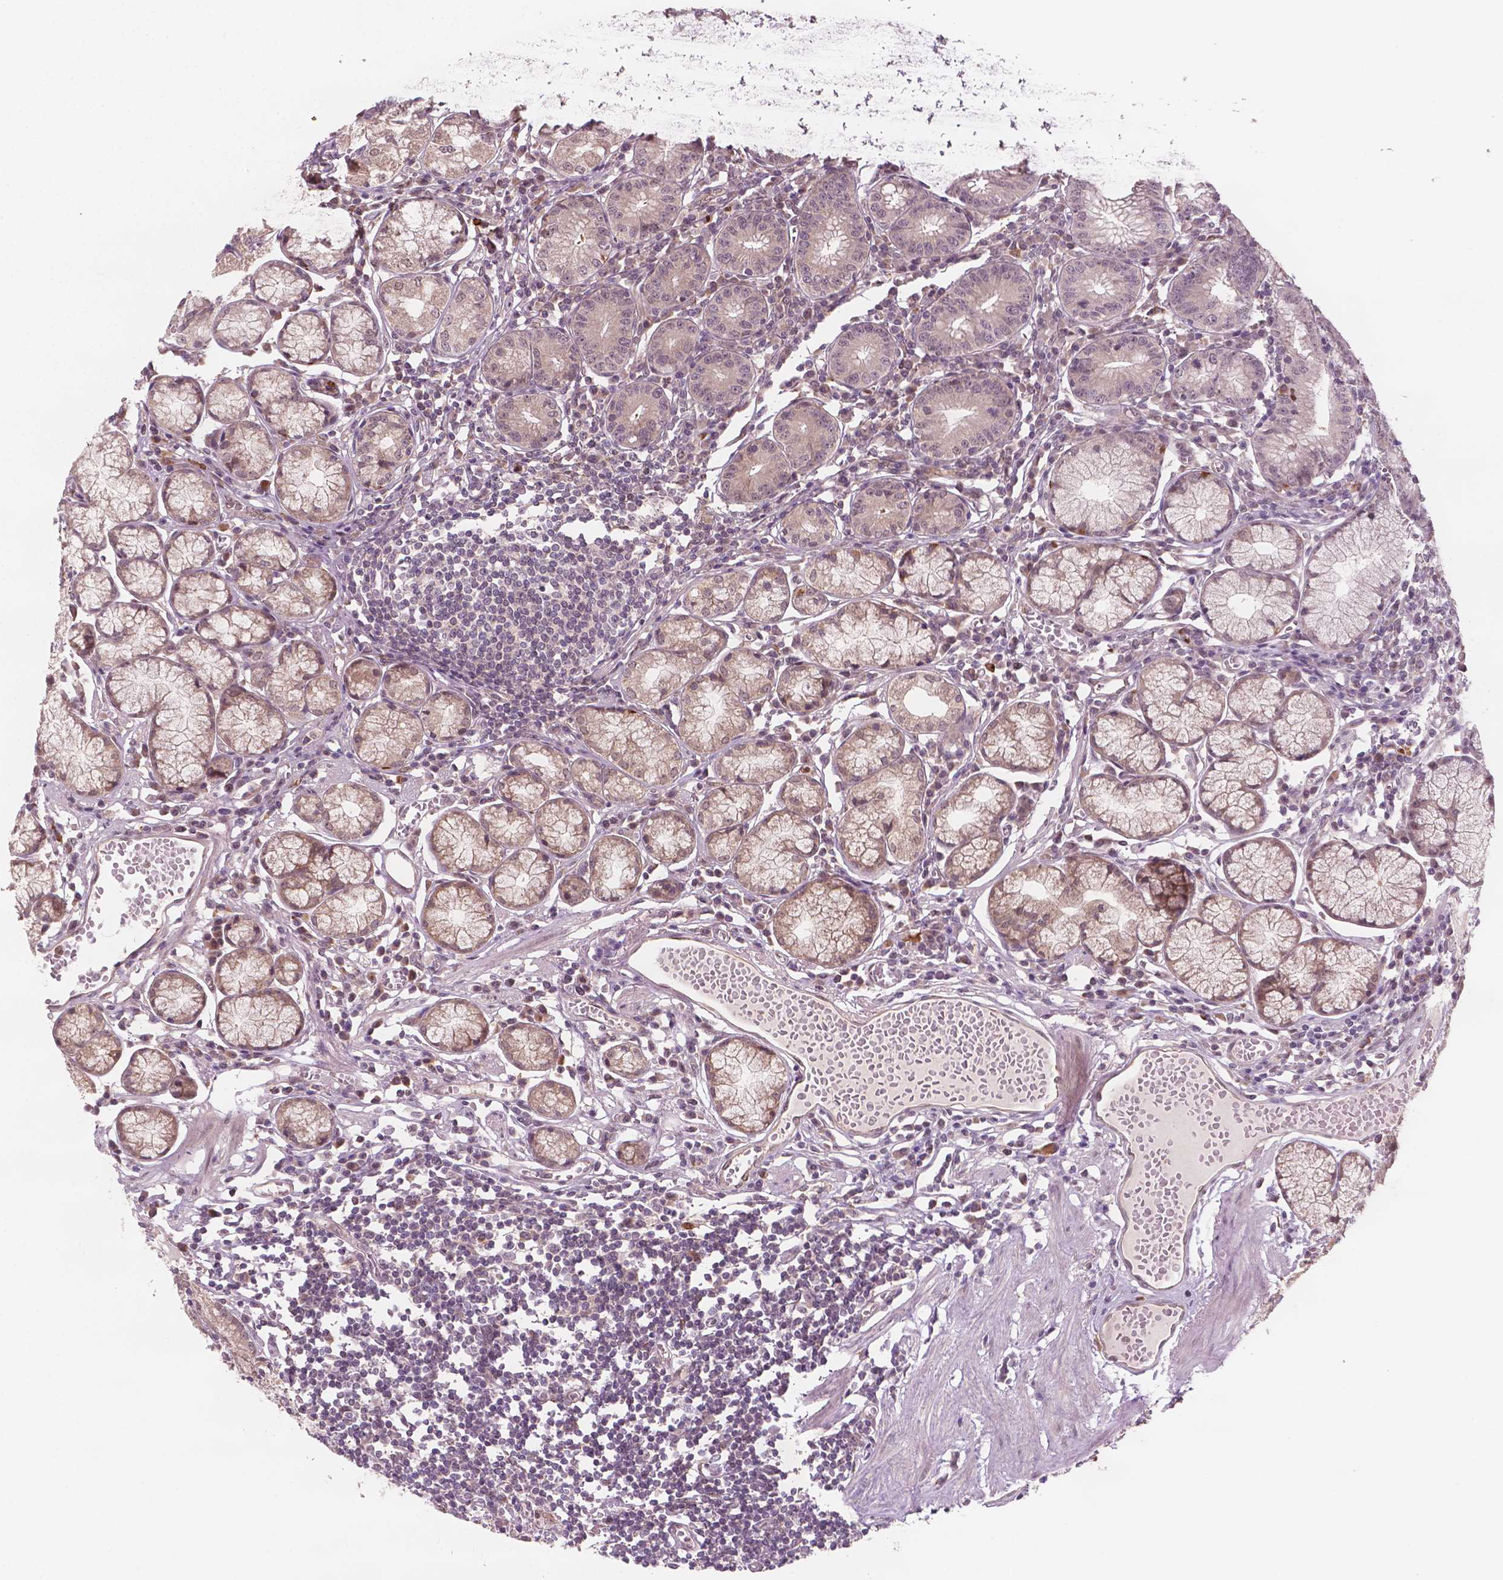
{"staining": {"intensity": "weak", "quantity": ">75%", "location": "cytoplasmic/membranous,nuclear"}, "tissue": "stomach", "cell_type": "Glandular cells", "image_type": "normal", "snomed": [{"axis": "morphology", "description": "Normal tissue, NOS"}, {"axis": "topography", "description": "Stomach"}], "caption": "A brown stain labels weak cytoplasmic/membranous,nuclear positivity of a protein in glandular cells of unremarkable stomach.", "gene": "NFAT5", "patient": {"sex": "male", "age": 55}}